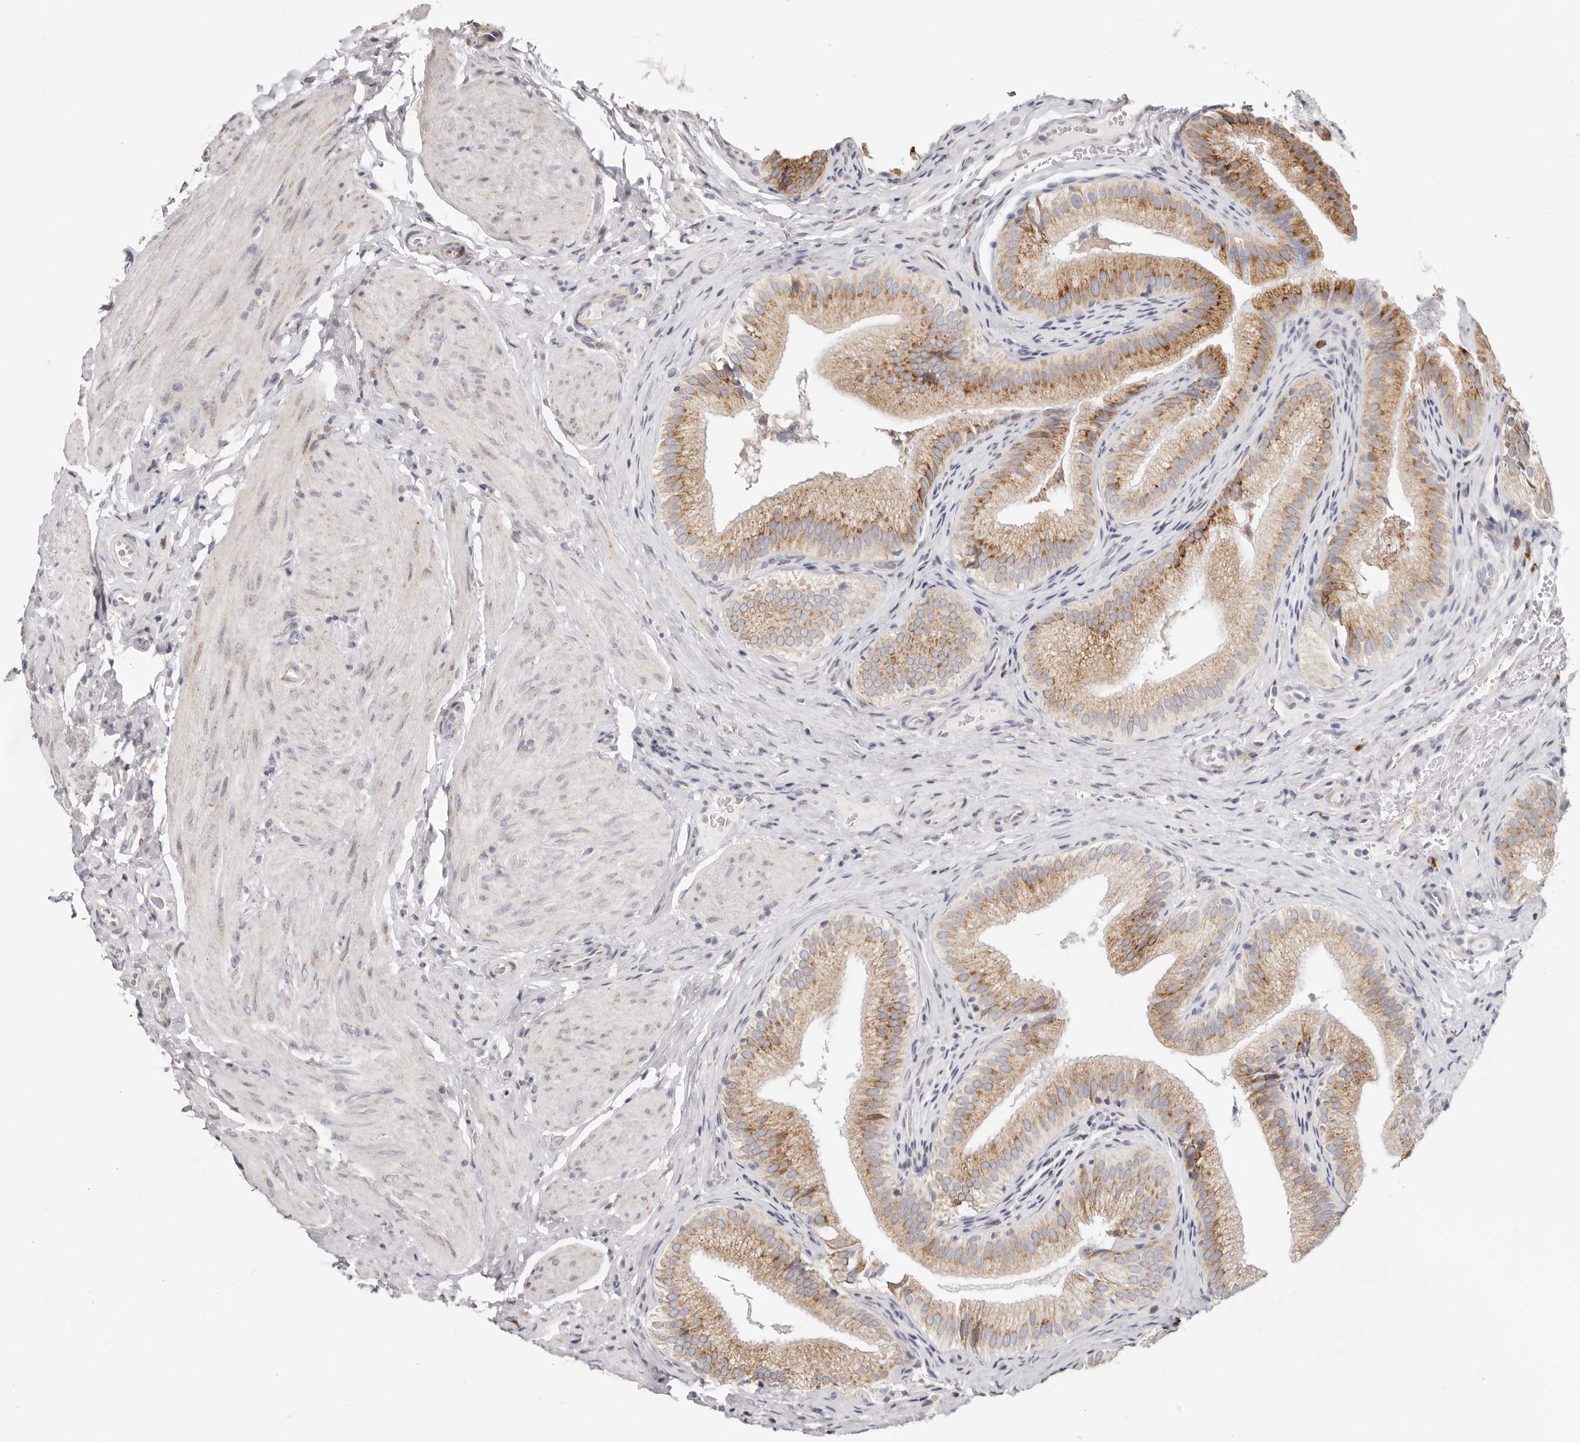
{"staining": {"intensity": "moderate", "quantity": ">75%", "location": "cytoplasmic/membranous"}, "tissue": "gallbladder", "cell_type": "Glandular cells", "image_type": "normal", "snomed": [{"axis": "morphology", "description": "Normal tissue, NOS"}, {"axis": "topography", "description": "Gallbladder"}], "caption": "Unremarkable gallbladder was stained to show a protein in brown. There is medium levels of moderate cytoplasmic/membranous expression in approximately >75% of glandular cells.", "gene": "IL32", "patient": {"sex": "female", "age": 30}}